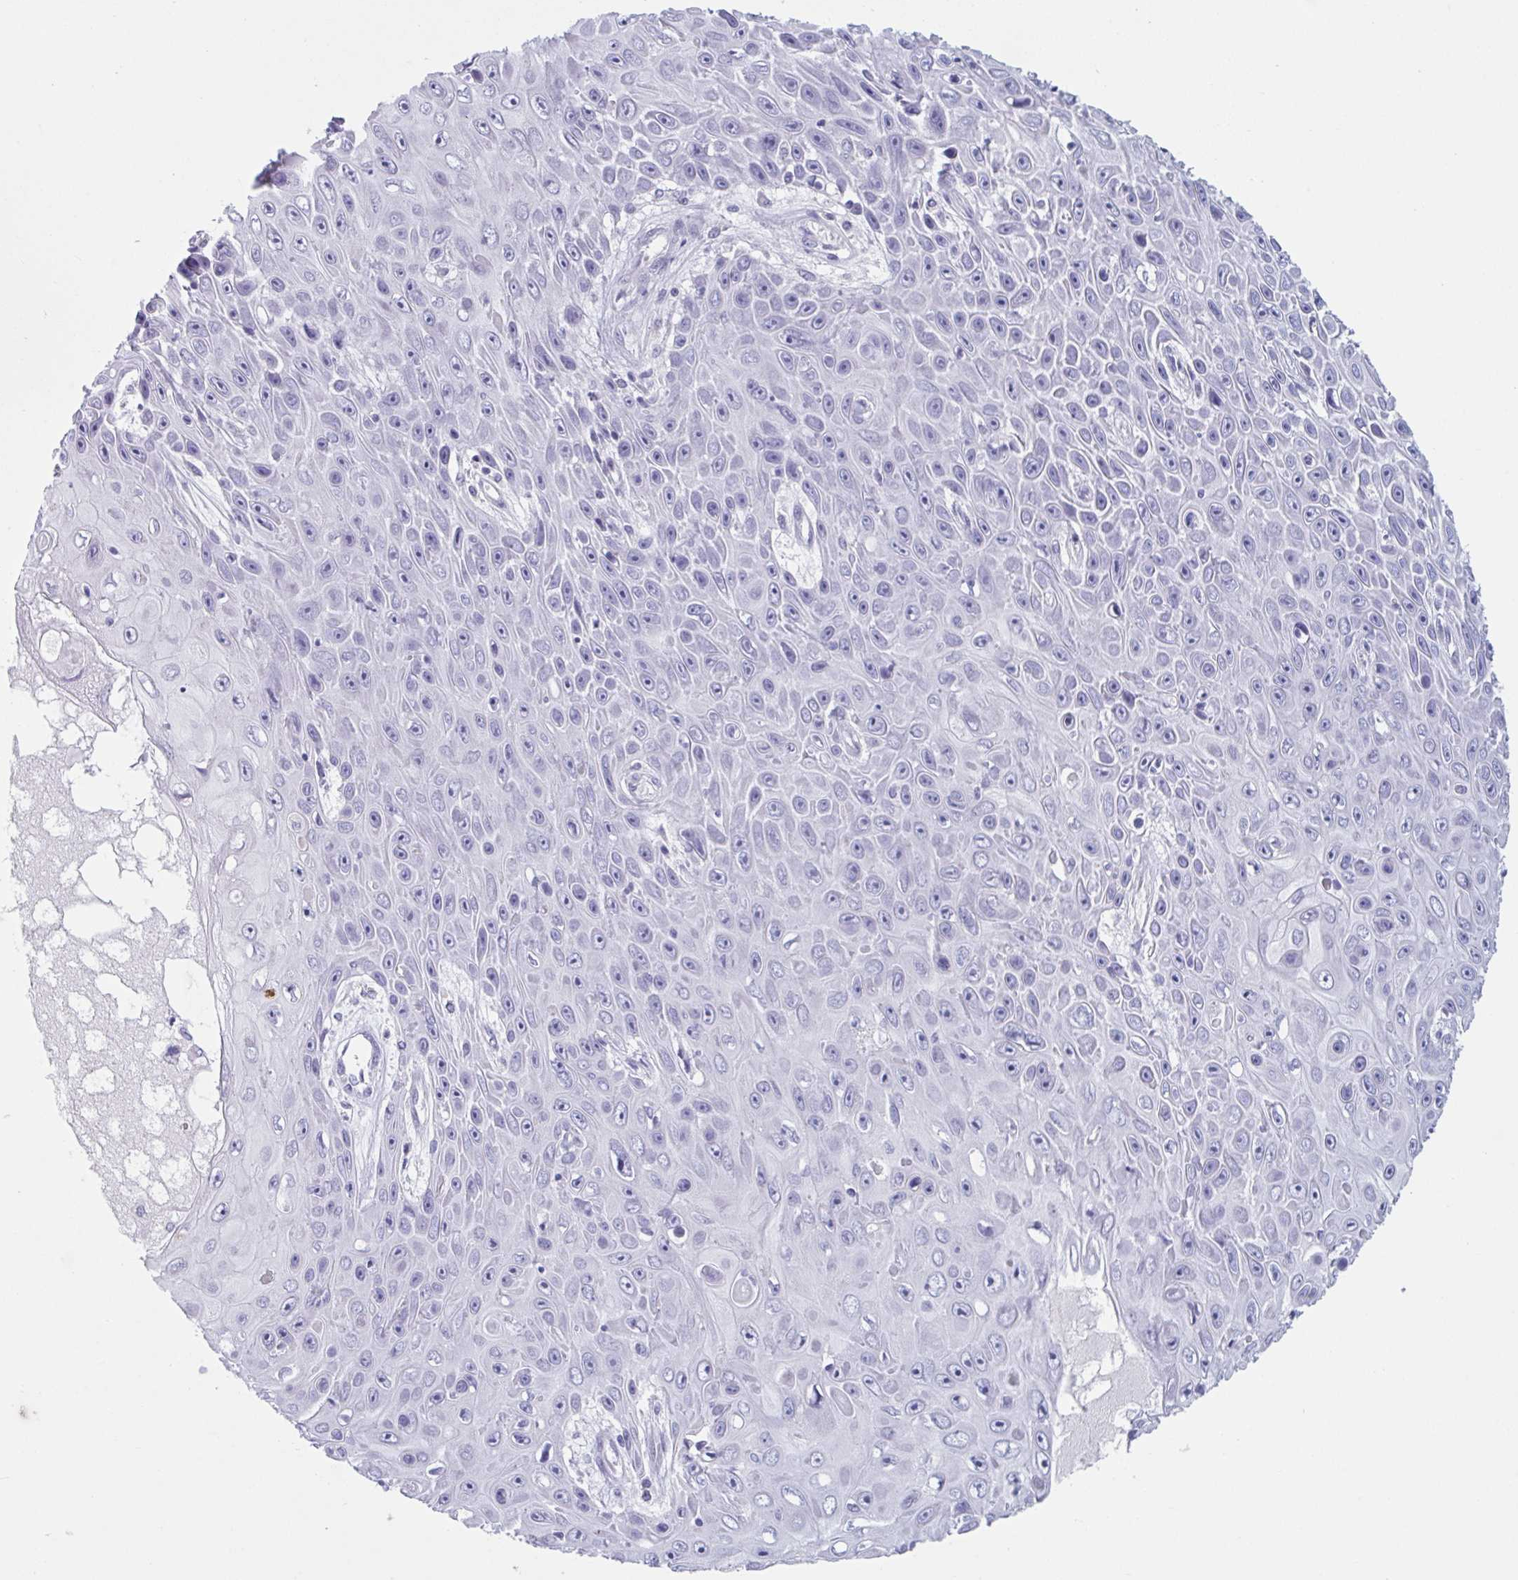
{"staining": {"intensity": "negative", "quantity": "none", "location": "none"}, "tissue": "skin cancer", "cell_type": "Tumor cells", "image_type": "cancer", "snomed": [{"axis": "morphology", "description": "Squamous cell carcinoma, NOS"}, {"axis": "topography", "description": "Skin"}], "caption": "Immunohistochemistry (IHC) histopathology image of skin squamous cell carcinoma stained for a protein (brown), which shows no positivity in tumor cells.", "gene": "HSD11B2", "patient": {"sex": "male", "age": 82}}